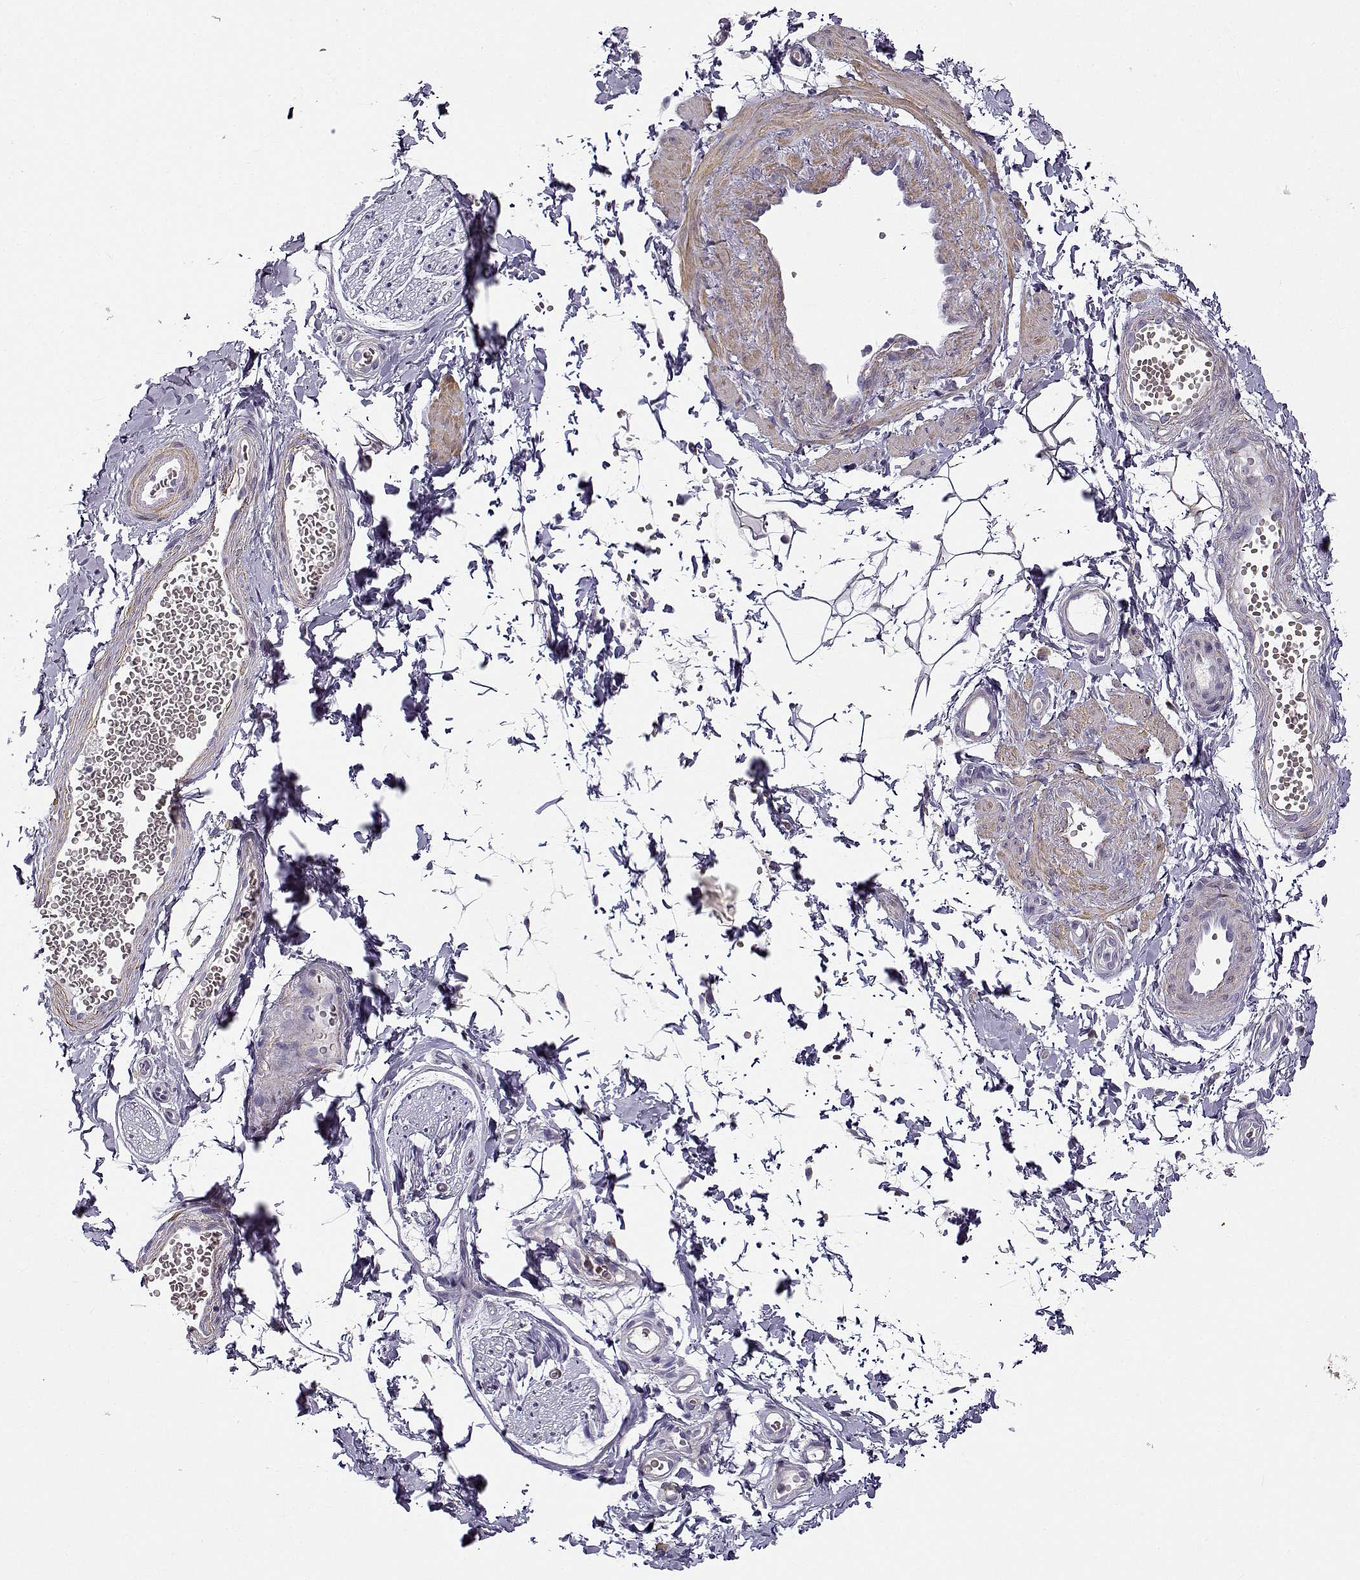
{"staining": {"intensity": "negative", "quantity": "none", "location": "none"}, "tissue": "adipose tissue", "cell_type": "Adipocytes", "image_type": "normal", "snomed": [{"axis": "morphology", "description": "Normal tissue, NOS"}, {"axis": "topography", "description": "Smooth muscle"}, {"axis": "topography", "description": "Peripheral nerve tissue"}], "caption": "This is an immunohistochemistry (IHC) photomicrograph of unremarkable adipose tissue. There is no positivity in adipocytes.", "gene": "UCP3", "patient": {"sex": "male", "age": 22}}